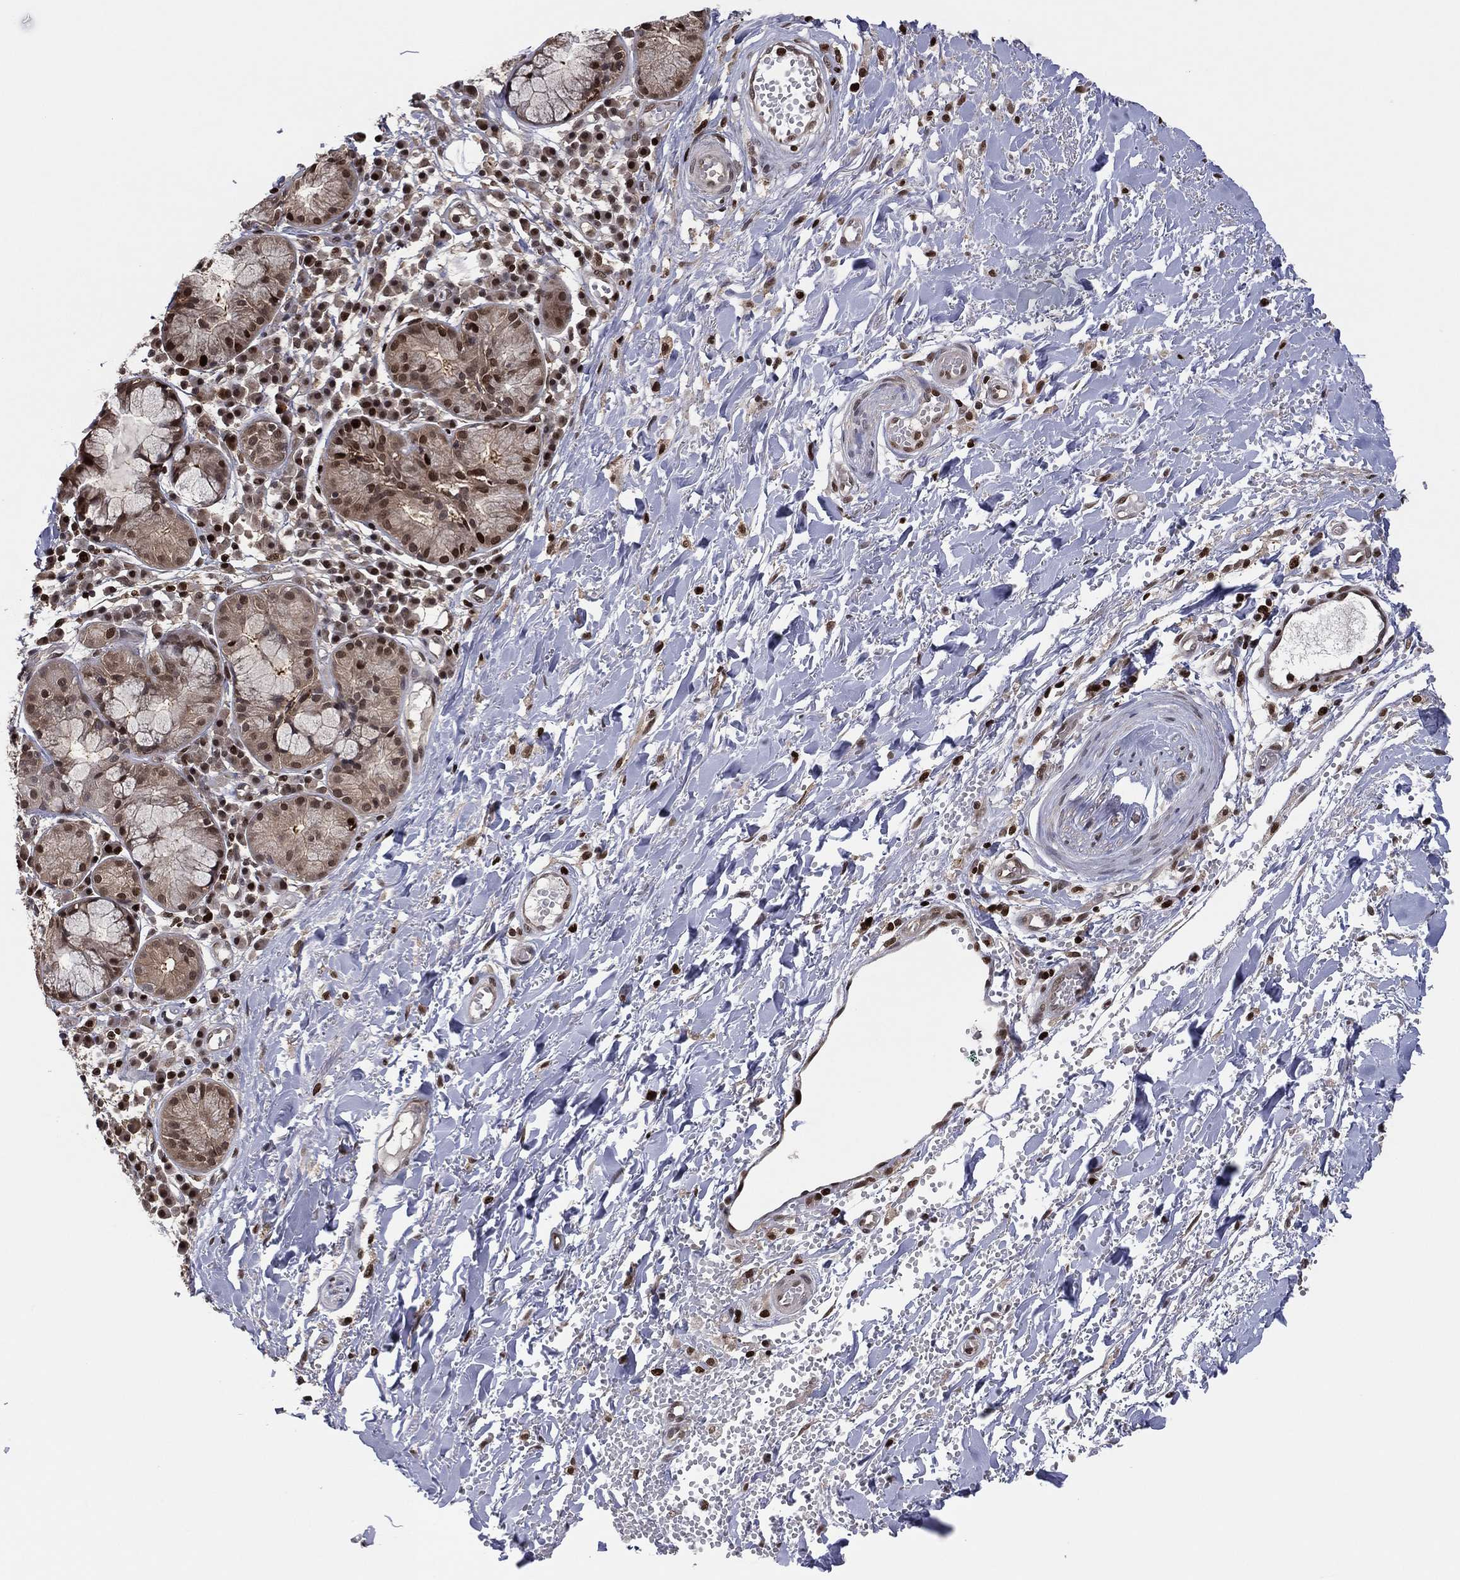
{"staining": {"intensity": "negative", "quantity": "none", "location": "none"}, "tissue": "soft tissue", "cell_type": "Fibroblasts", "image_type": "normal", "snomed": [{"axis": "morphology", "description": "Normal tissue, NOS"}, {"axis": "topography", "description": "Cartilage tissue"}], "caption": "High power microscopy histopathology image of an IHC histopathology image of unremarkable soft tissue, revealing no significant staining in fibroblasts.", "gene": "PSMA1", "patient": {"sex": "male", "age": 81}}